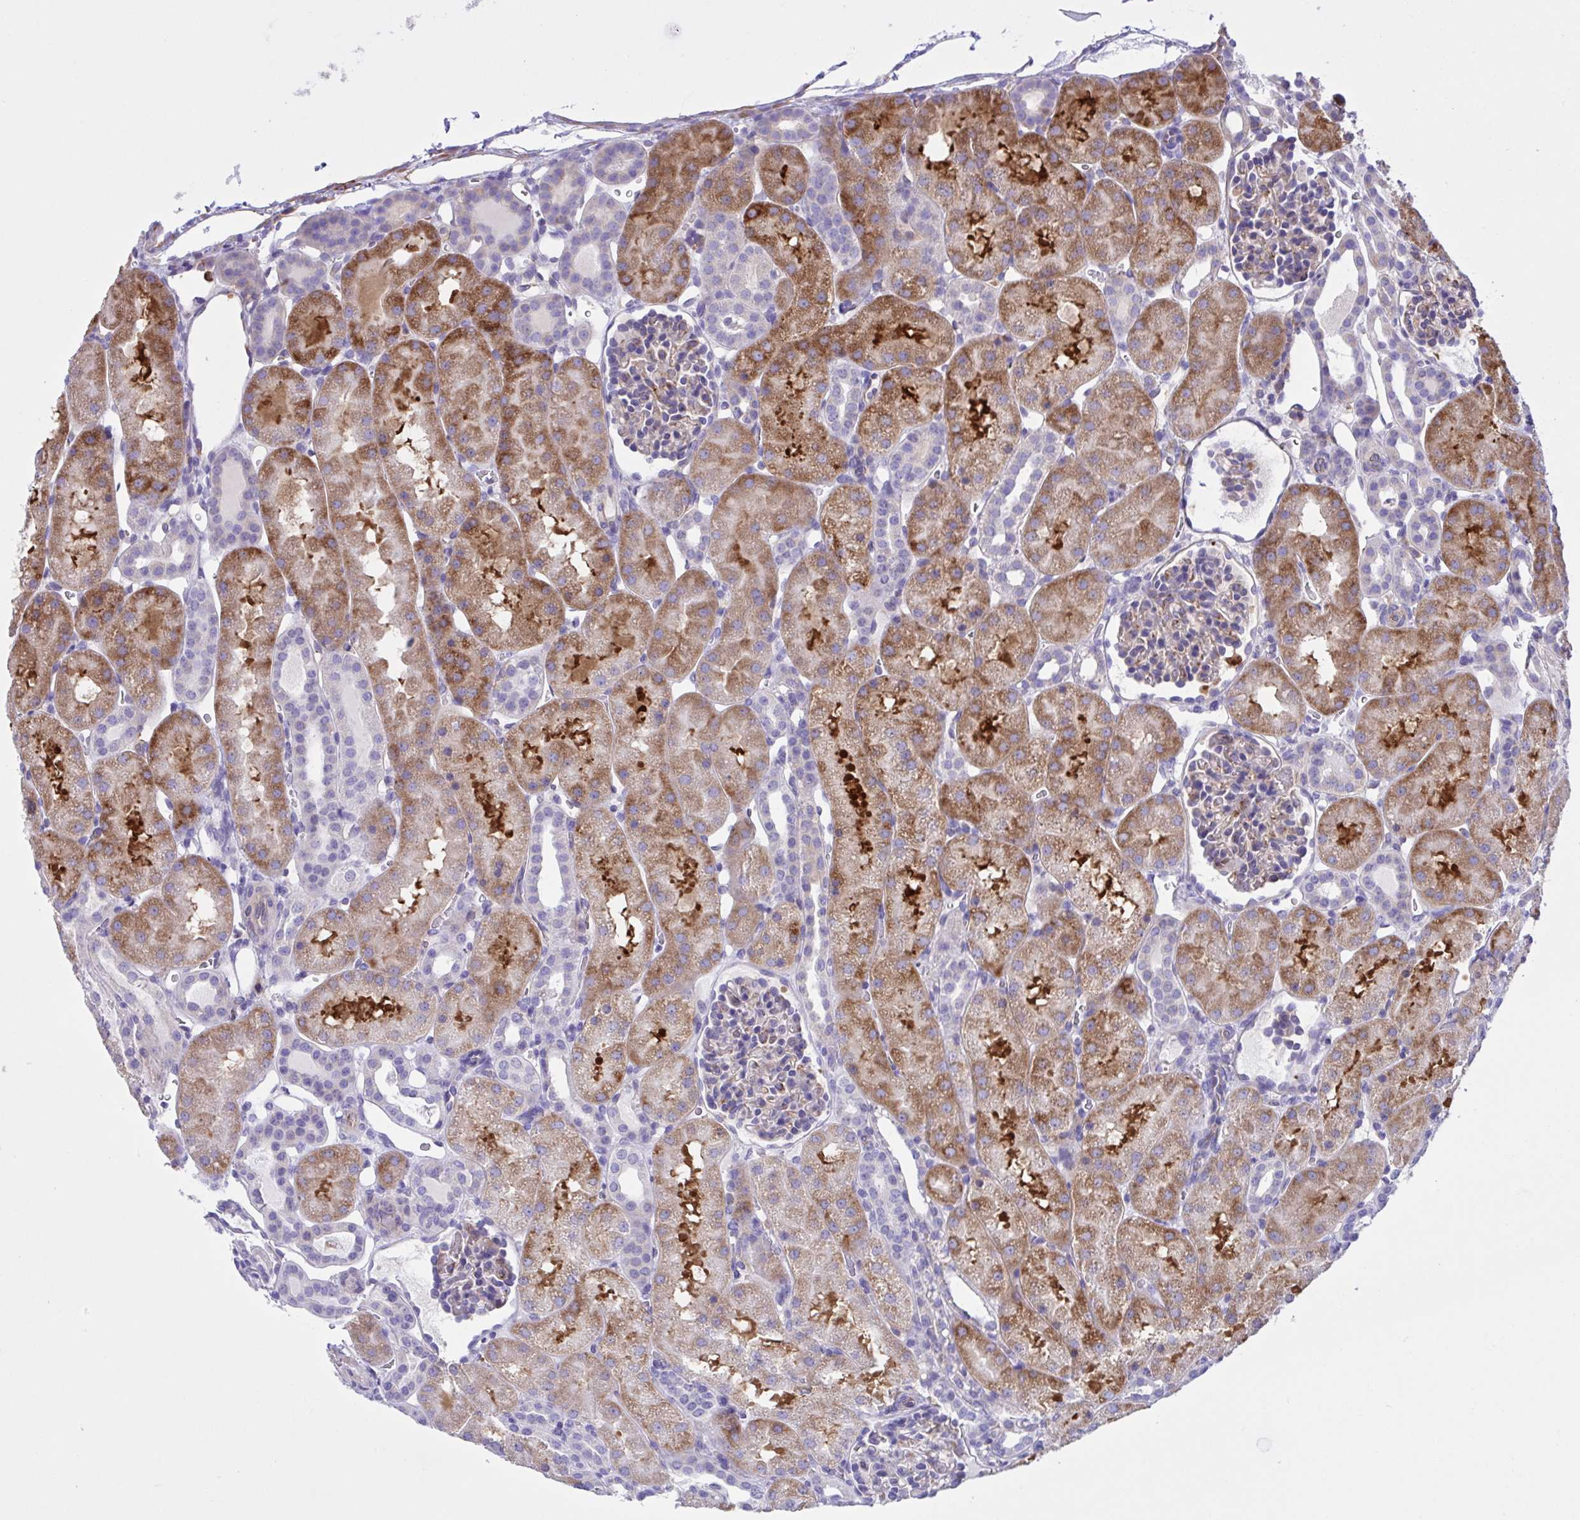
{"staining": {"intensity": "moderate", "quantity": "<25%", "location": "cytoplasmic/membranous"}, "tissue": "kidney", "cell_type": "Cells in glomeruli", "image_type": "normal", "snomed": [{"axis": "morphology", "description": "Normal tissue, NOS"}, {"axis": "topography", "description": "Kidney"}], "caption": "Protein staining displays moderate cytoplasmic/membranous expression in about <25% of cells in glomeruli in unremarkable kidney. The protein of interest is stained brown, and the nuclei are stained in blue (DAB (3,3'-diaminobenzidine) IHC with brightfield microscopy, high magnification).", "gene": "OR51M1", "patient": {"sex": "male", "age": 2}}